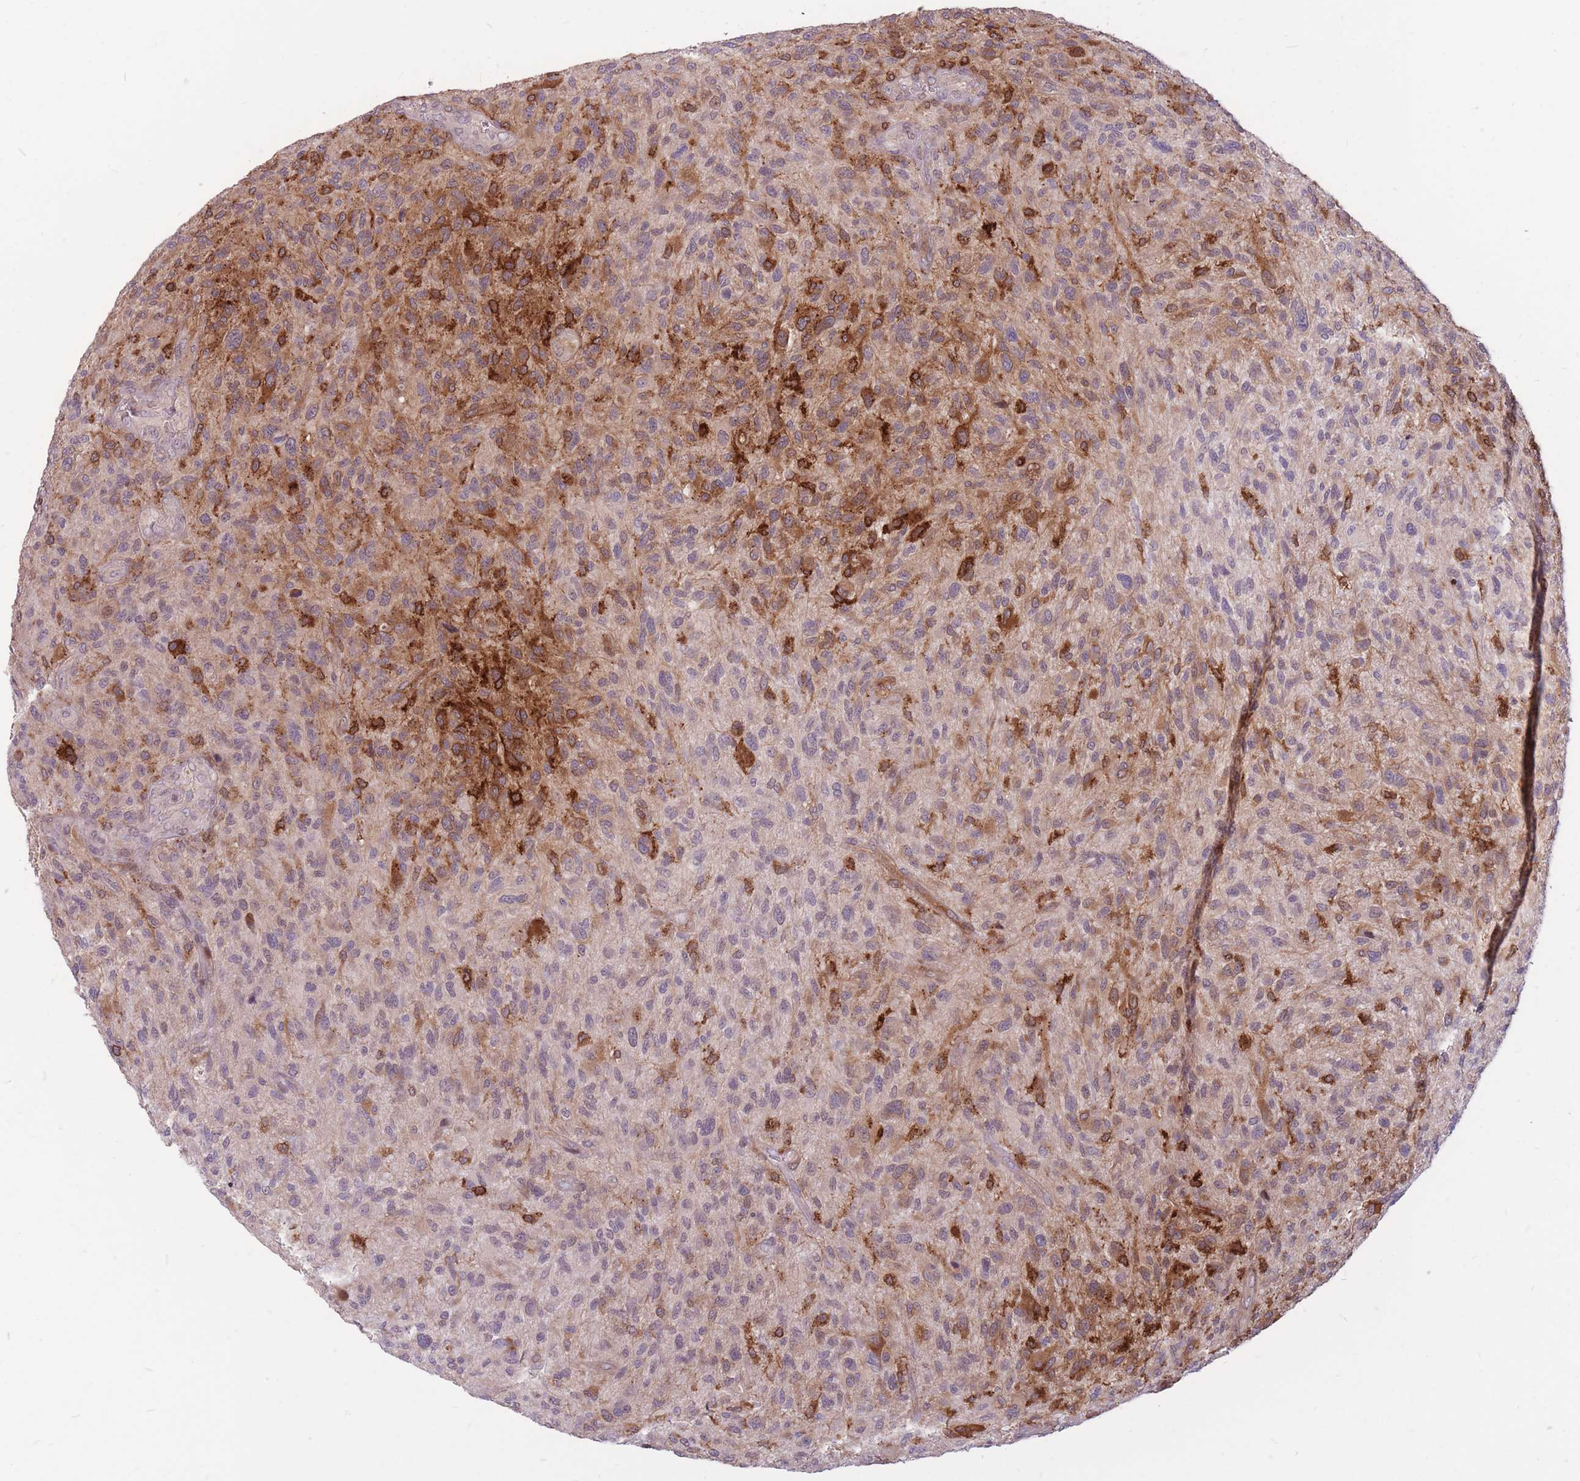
{"staining": {"intensity": "strong", "quantity": "<25%", "location": "cytoplasmic/membranous"}, "tissue": "glioma", "cell_type": "Tumor cells", "image_type": "cancer", "snomed": [{"axis": "morphology", "description": "Glioma, malignant, High grade"}, {"axis": "topography", "description": "Brain"}], "caption": "Malignant glioma (high-grade) was stained to show a protein in brown. There is medium levels of strong cytoplasmic/membranous positivity in about <25% of tumor cells. The staining was performed using DAB (3,3'-diaminobenzidine) to visualize the protein expression in brown, while the nuclei were stained in blue with hematoxylin (Magnification: 20x).", "gene": "TCF20", "patient": {"sex": "male", "age": 47}}